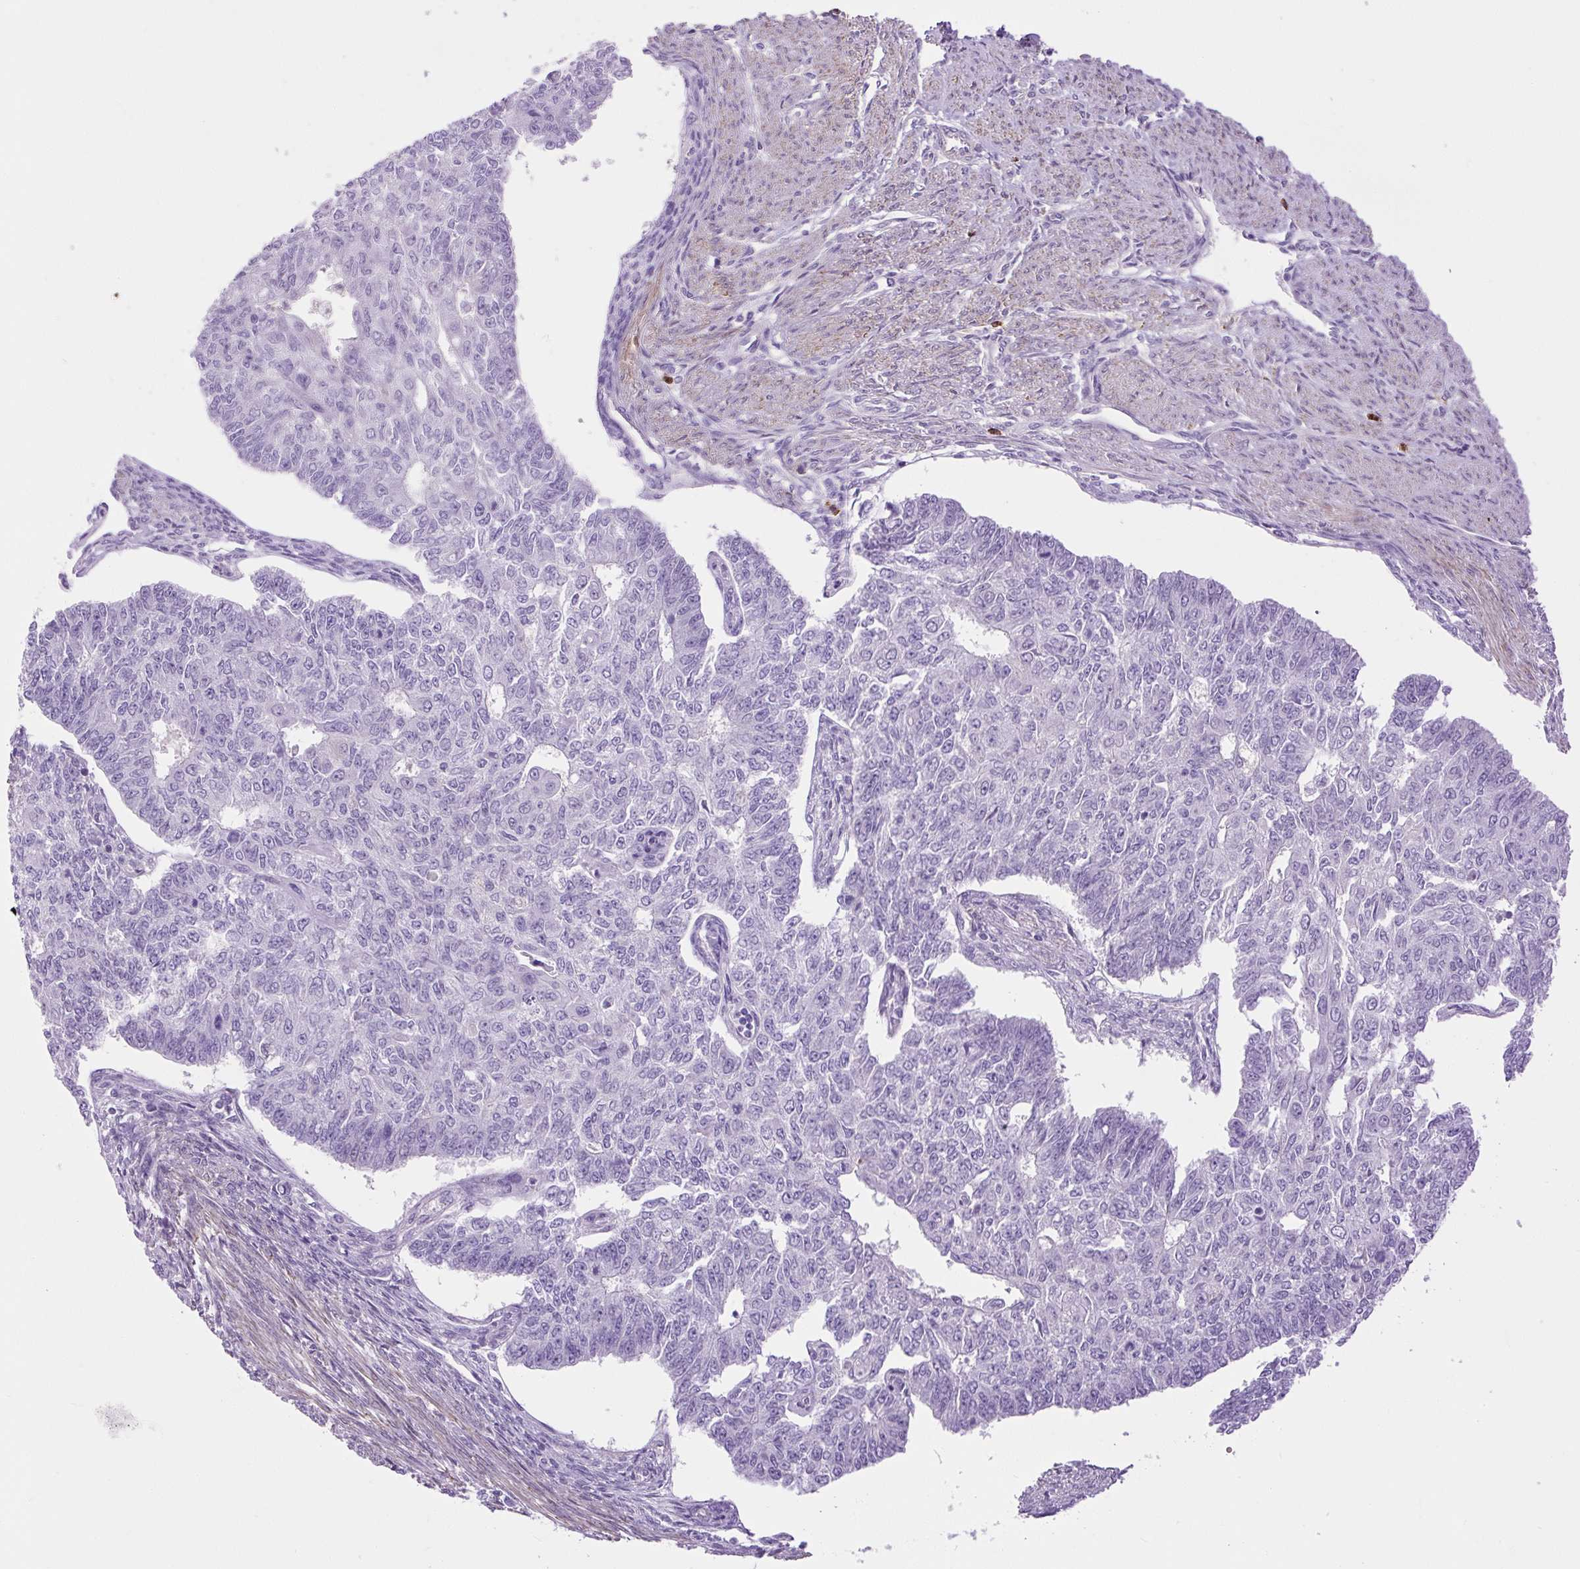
{"staining": {"intensity": "negative", "quantity": "none", "location": "none"}, "tissue": "endometrial cancer", "cell_type": "Tumor cells", "image_type": "cancer", "snomed": [{"axis": "morphology", "description": "Adenocarcinoma, NOS"}, {"axis": "topography", "description": "Endometrium"}], "caption": "There is no significant expression in tumor cells of endometrial cancer (adenocarcinoma). (DAB (3,3'-diaminobenzidine) IHC visualized using brightfield microscopy, high magnification).", "gene": "VWA7", "patient": {"sex": "female", "age": 32}}